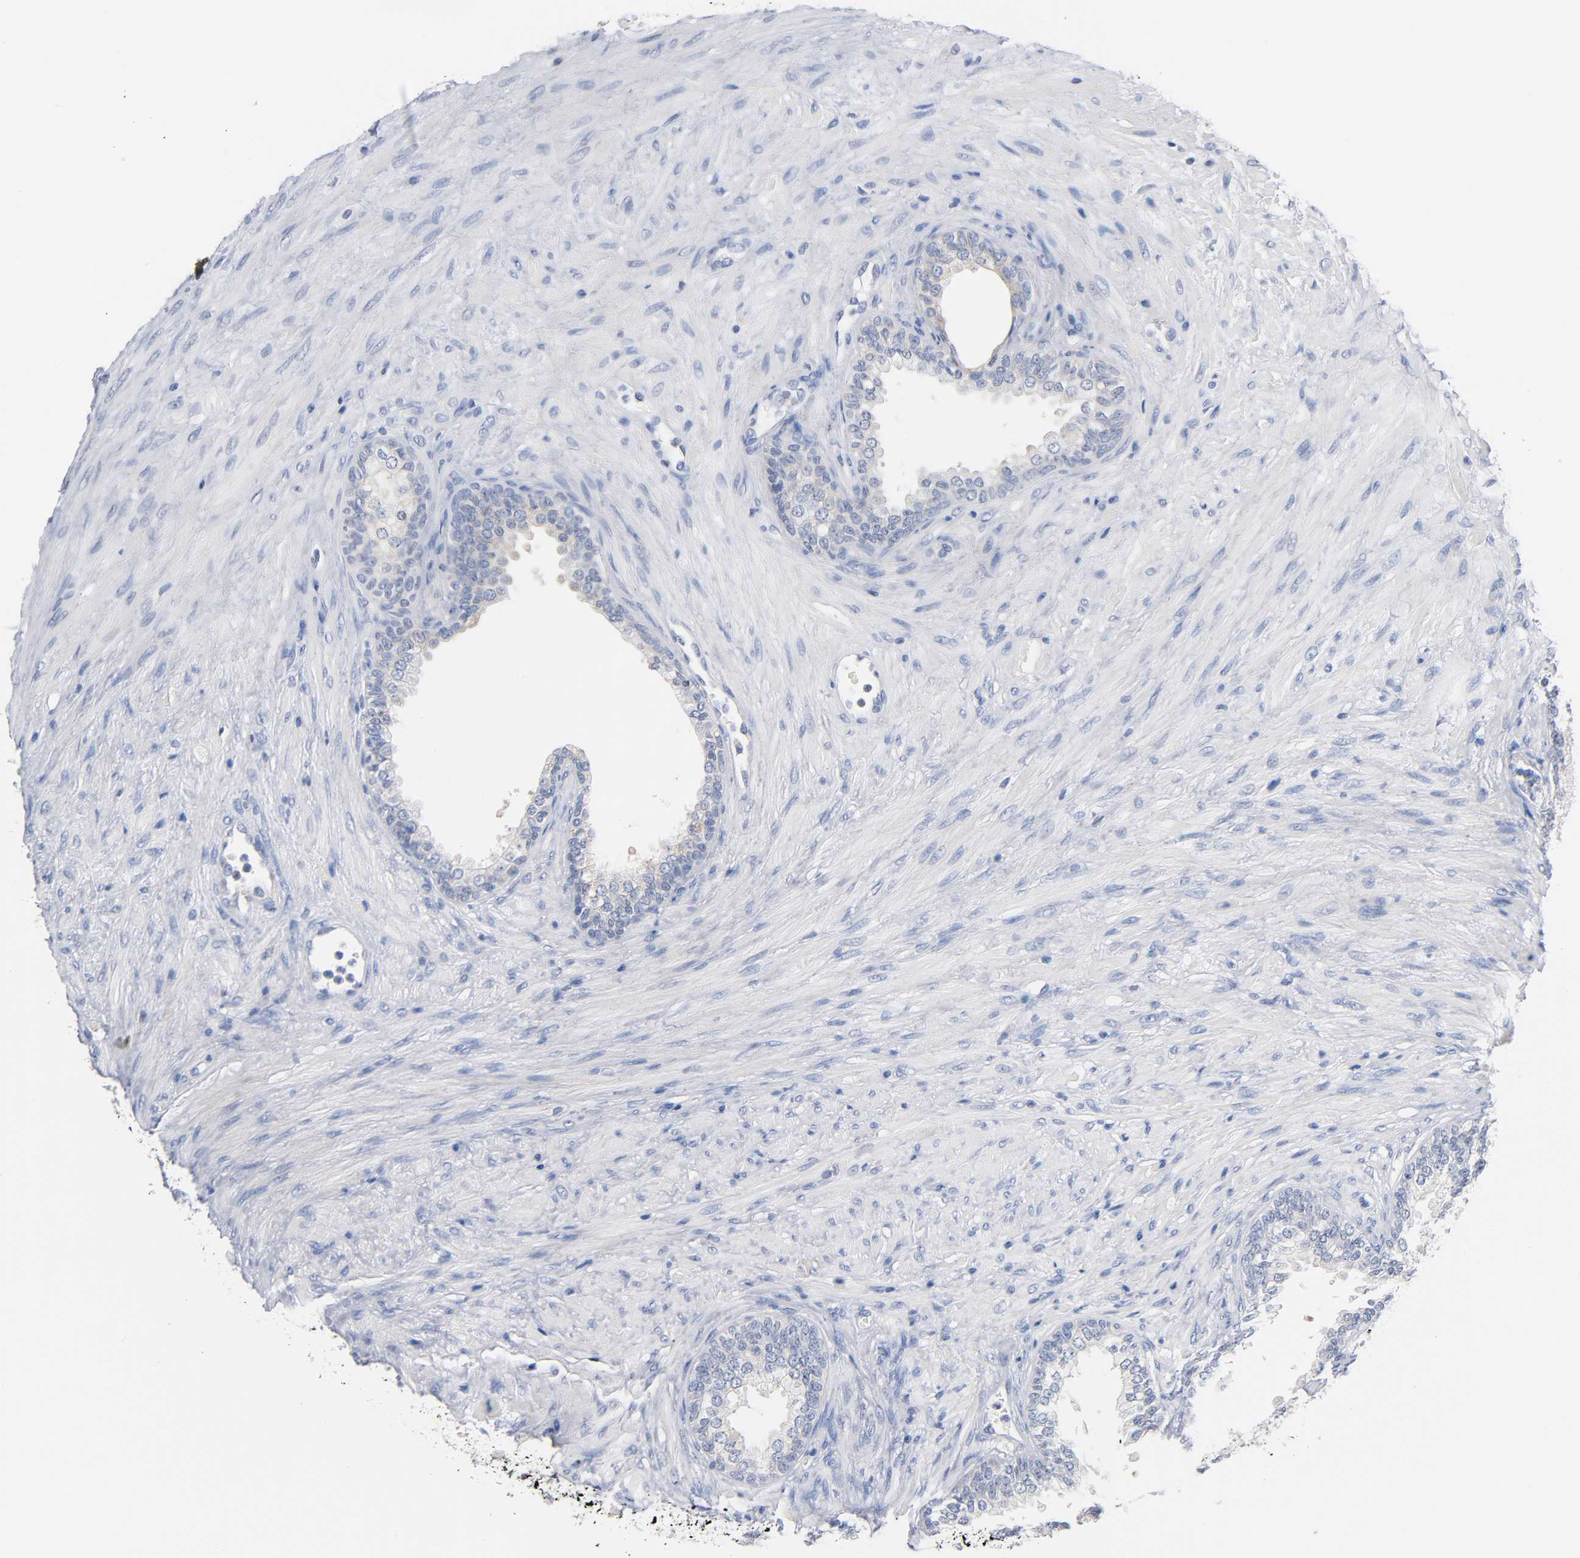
{"staining": {"intensity": "weak", "quantity": ">75%", "location": "cytoplasmic/membranous"}, "tissue": "prostate", "cell_type": "Glandular cells", "image_type": "normal", "snomed": [{"axis": "morphology", "description": "Normal tissue, NOS"}, {"axis": "topography", "description": "Prostate"}], "caption": "Immunohistochemical staining of benign human prostate demonstrates >75% levels of weak cytoplasmic/membranous protein expression in approximately >75% of glandular cells.", "gene": "MALT1", "patient": {"sex": "male", "age": 76}}